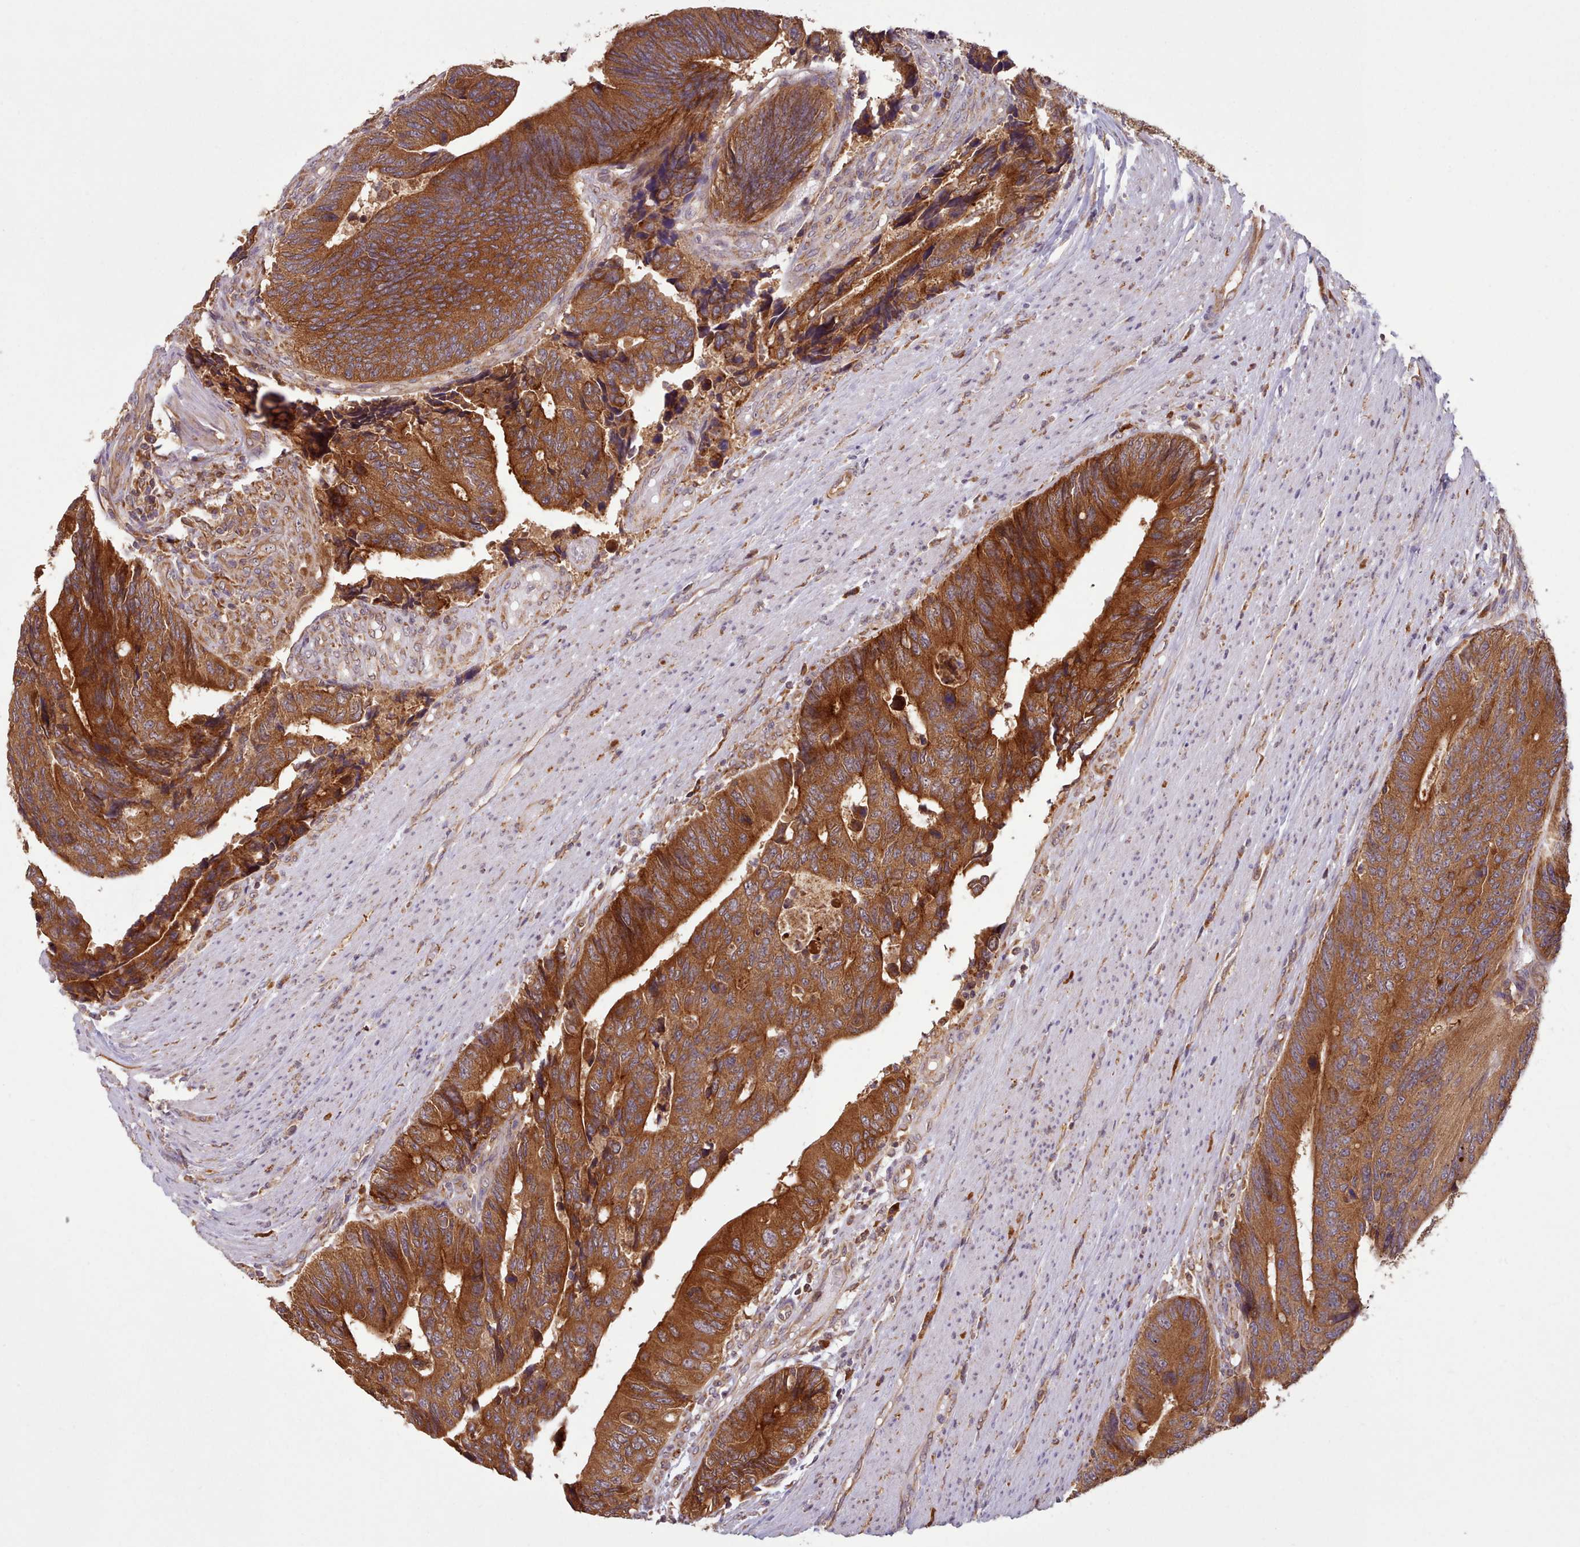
{"staining": {"intensity": "strong", "quantity": ">75%", "location": "cytoplasmic/membranous"}, "tissue": "colorectal cancer", "cell_type": "Tumor cells", "image_type": "cancer", "snomed": [{"axis": "morphology", "description": "Adenocarcinoma, NOS"}, {"axis": "topography", "description": "Colon"}], "caption": "A photomicrograph showing strong cytoplasmic/membranous expression in approximately >75% of tumor cells in colorectal cancer (adenocarcinoma), as visualized by brown immunohistochemical staining.", "gene": "CRYBG1", "patient": {"sex": "male", "age": 87}}